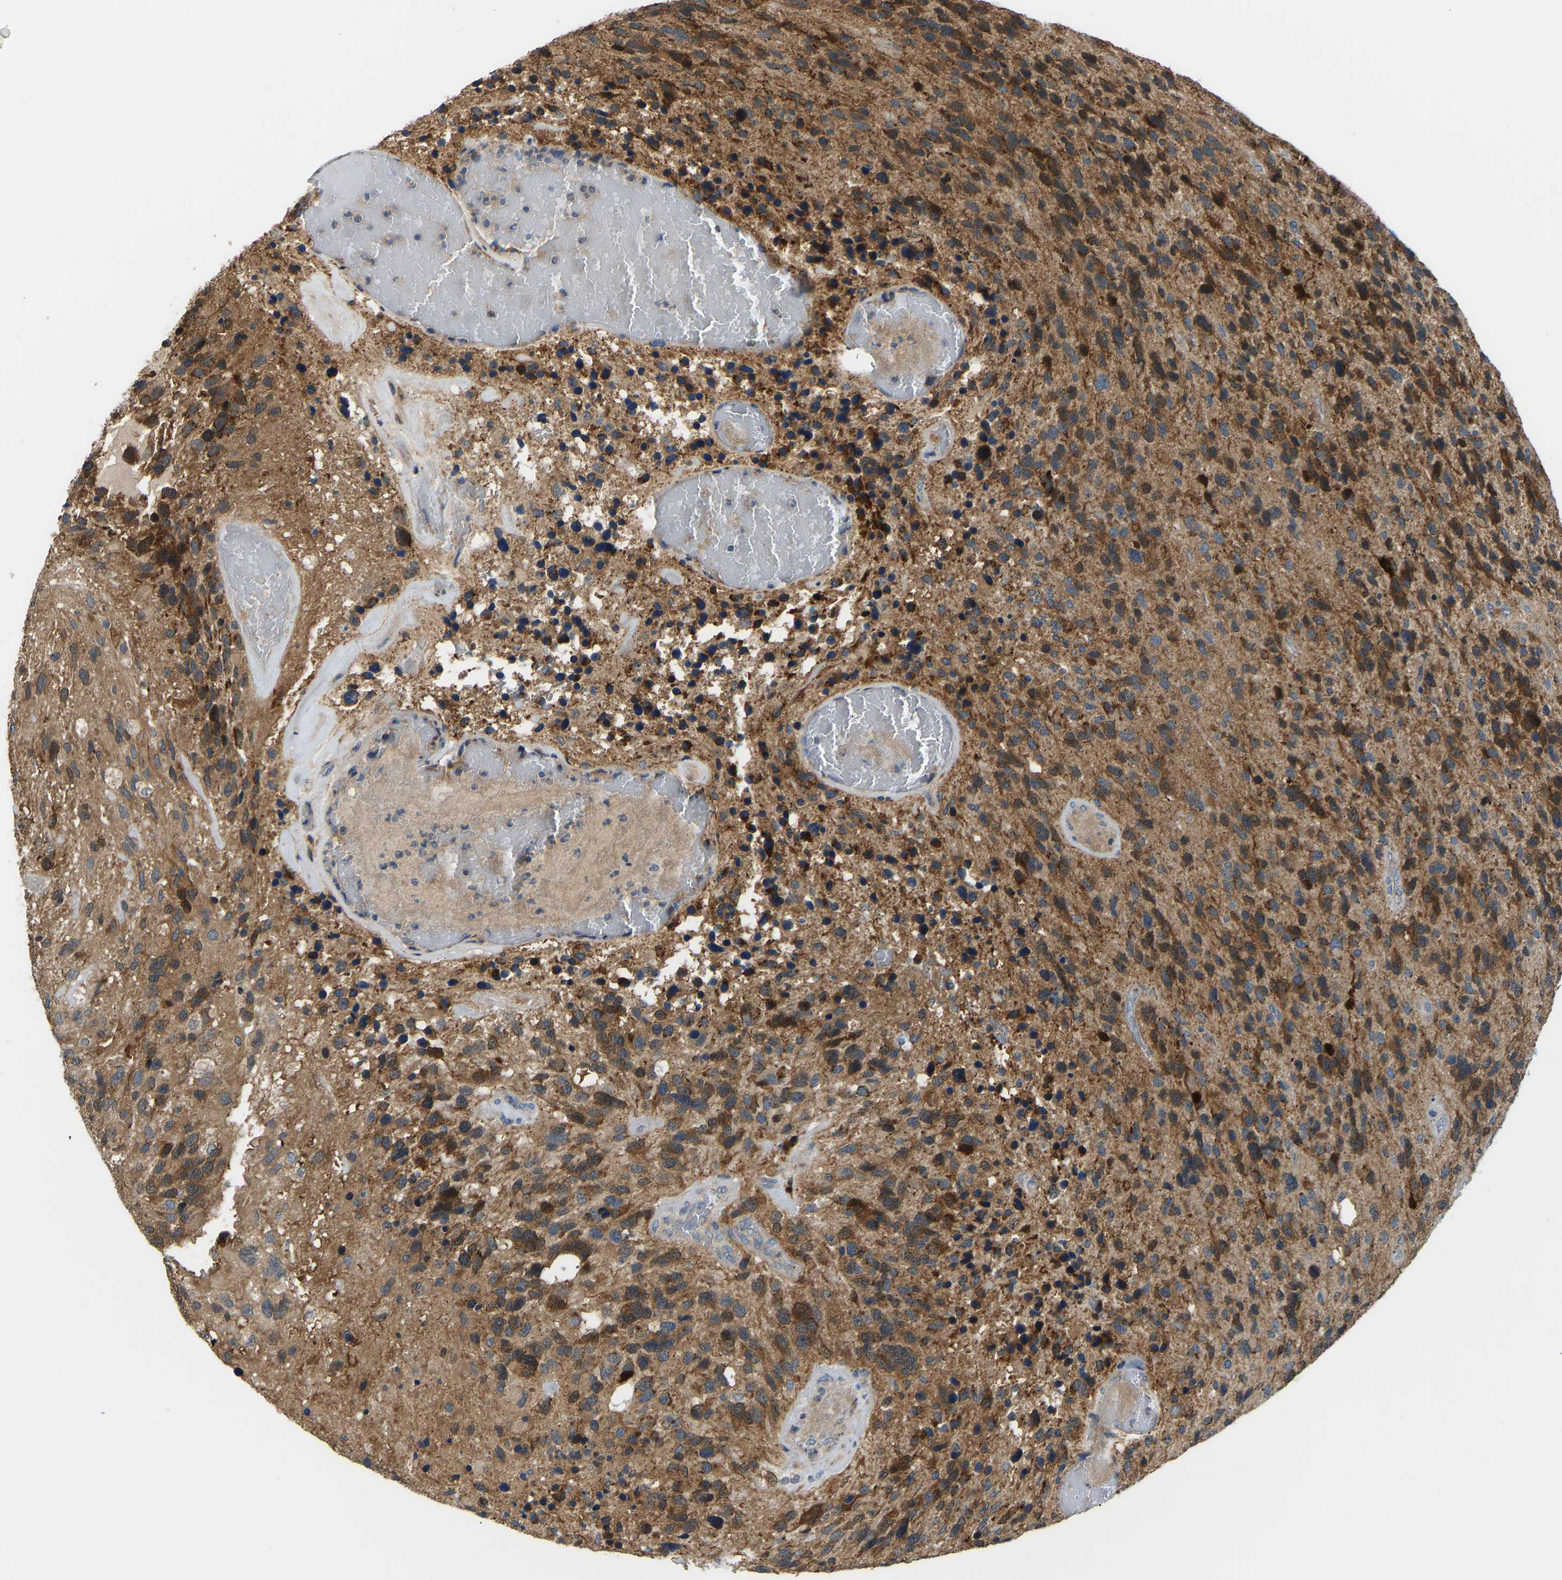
{"staining": {"intensity": "moderate", "quantity": ">75%", "location": "cytoplasmic/membranous"}, "tissue": "glioma", "cell_type": "Tumor cells", "image_type": "cancer", "snomed": [{"axis": "morphology", "description": "Glioma, malignant, High grade"}, {"axis": "topography", "description": "Brain"}], "caption": "Human malignant glioma (high-grade) stained for a protein (brown) shows moderate cytoplasmic/membranous positive expression in about >75% of tumor cells.", "gene": "RBP1", "patient": {"sex": "female", "age": 58}}